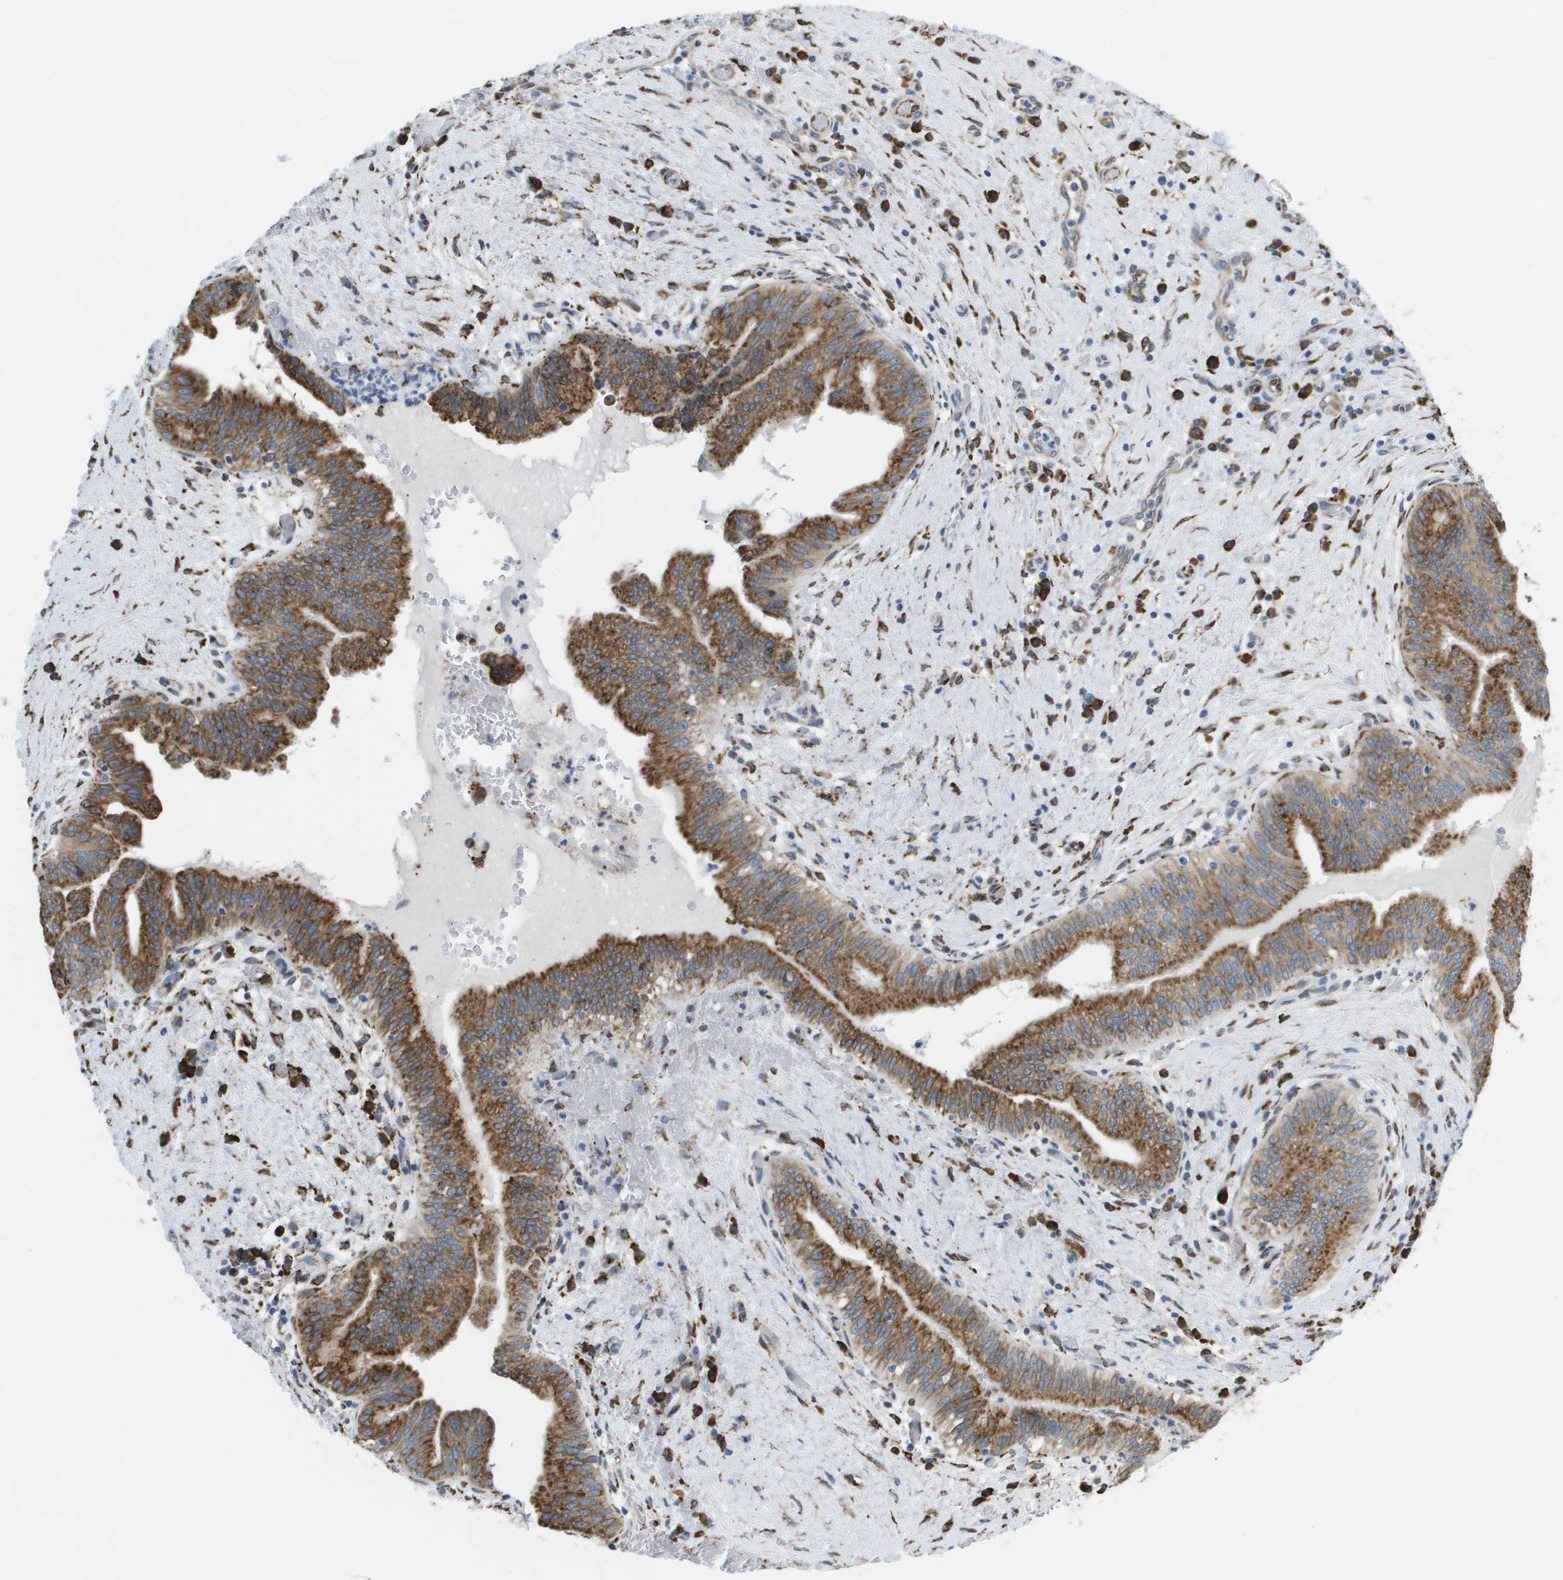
{"staining": {"intensity": "moderate", "quantity": ">75%", "location": "cytoplasmic/membranous"}, "tissue": "liver cancer", "cell_type": "Tumor cells", "image_type": "cancer", "snomed": [{"axis": "morphology", "description": "Cholangiocarcinoma"}, {"axis": "topography", "description": "Liver"}], "caption": "Liver cancer (cholangiocarcinoma) stained with a brown dye displays moderate cytoplasmic/membranous positive expression in approximately >75% of tumor cells.", "gene": "ST3GAL2", "patient": {"sex": "female", "age": 38}}